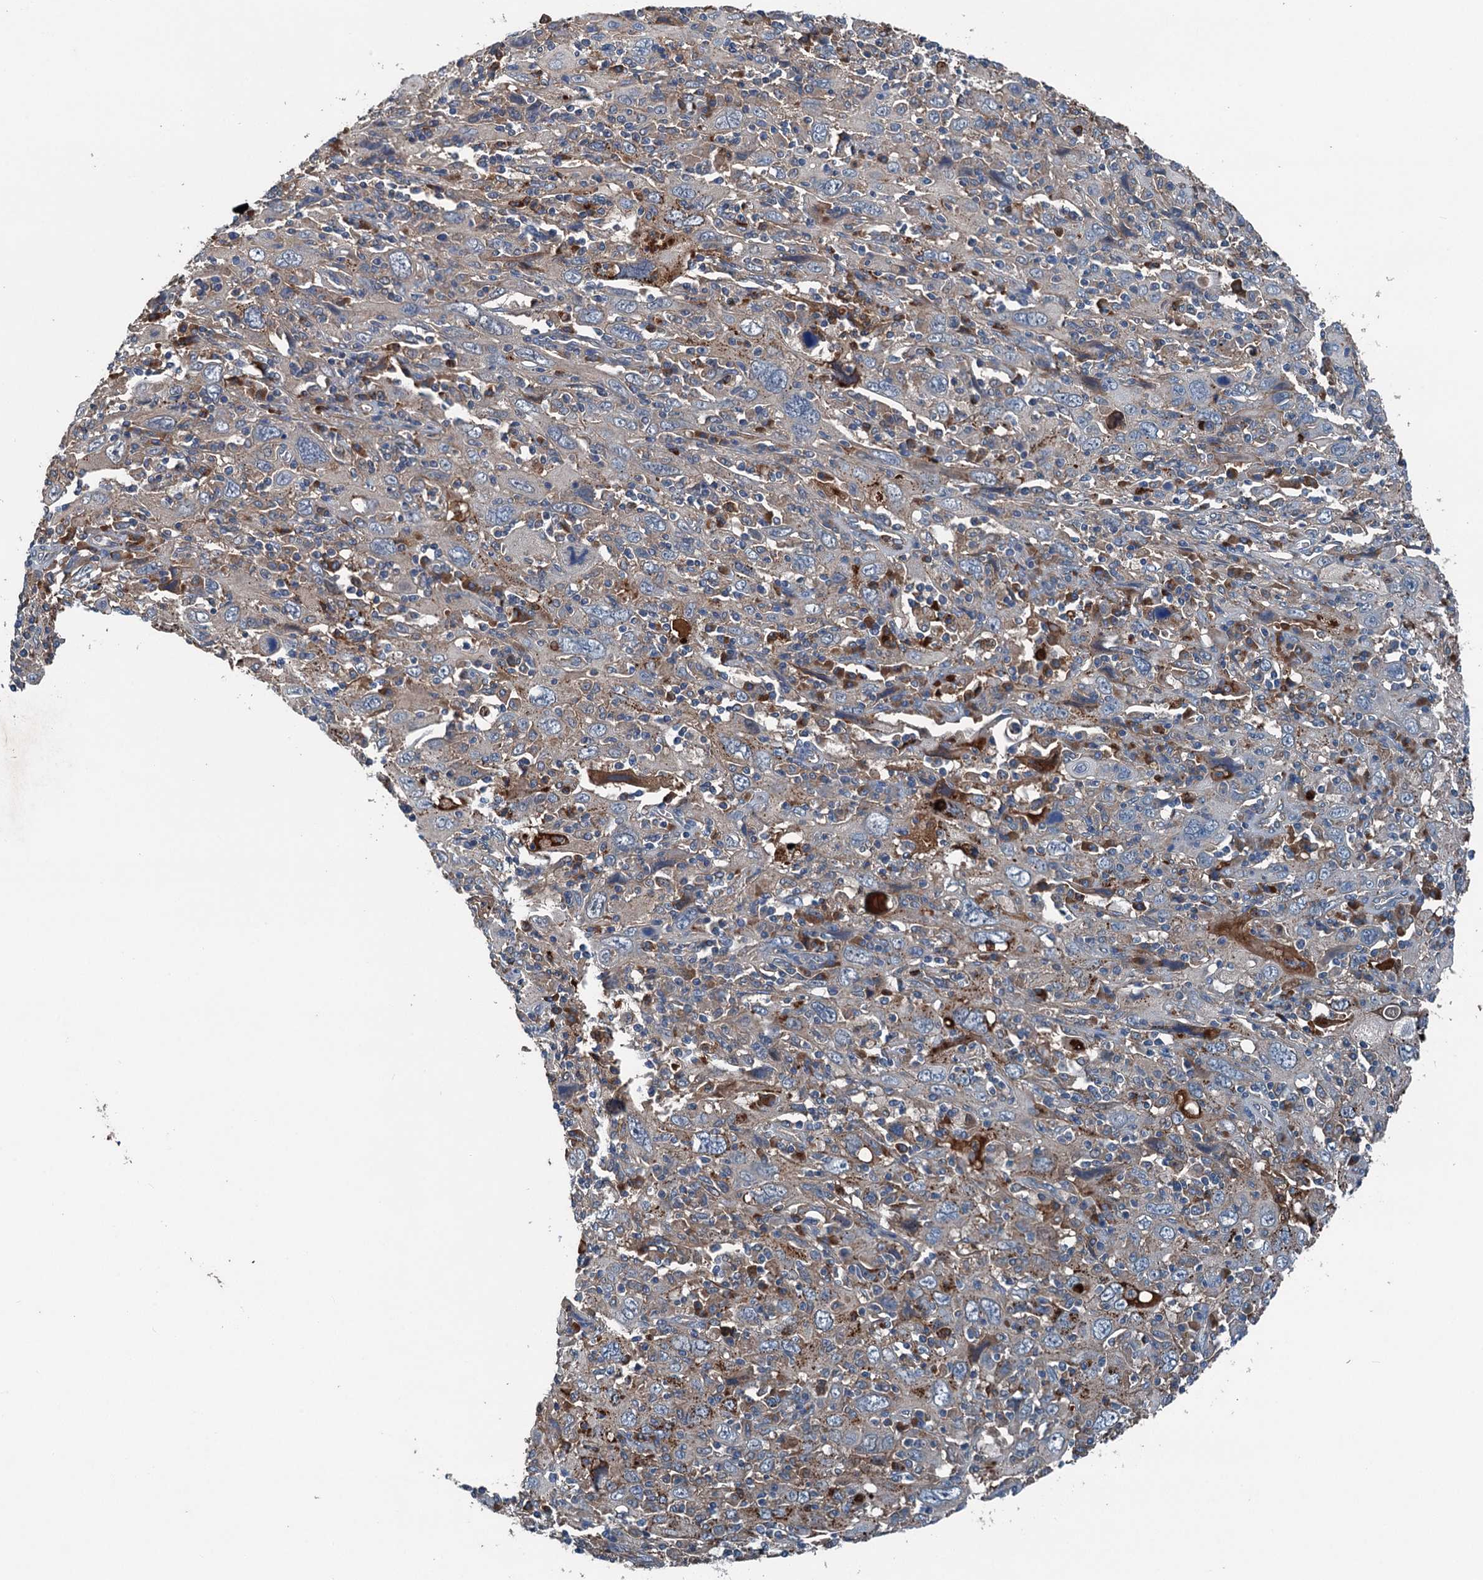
{"staining": {"intensity": "negative", "quantity": "none", "location": "none"}, "tissue": "cervical cancer", "cell_type": "Tumor cells", "image_type": "cancer", "snomed": [{"axis": "morphology", "description": "Squamous cell carcinoma, NOS"}, {"axis": "topography", "description": "Cervix"}], "caption": "Cervical cancer was stained to show a protein in brown. There is no significant staining in tumor cells.", "gene": "PDSS1", "patient": {"sex": "female", "age": 46}}